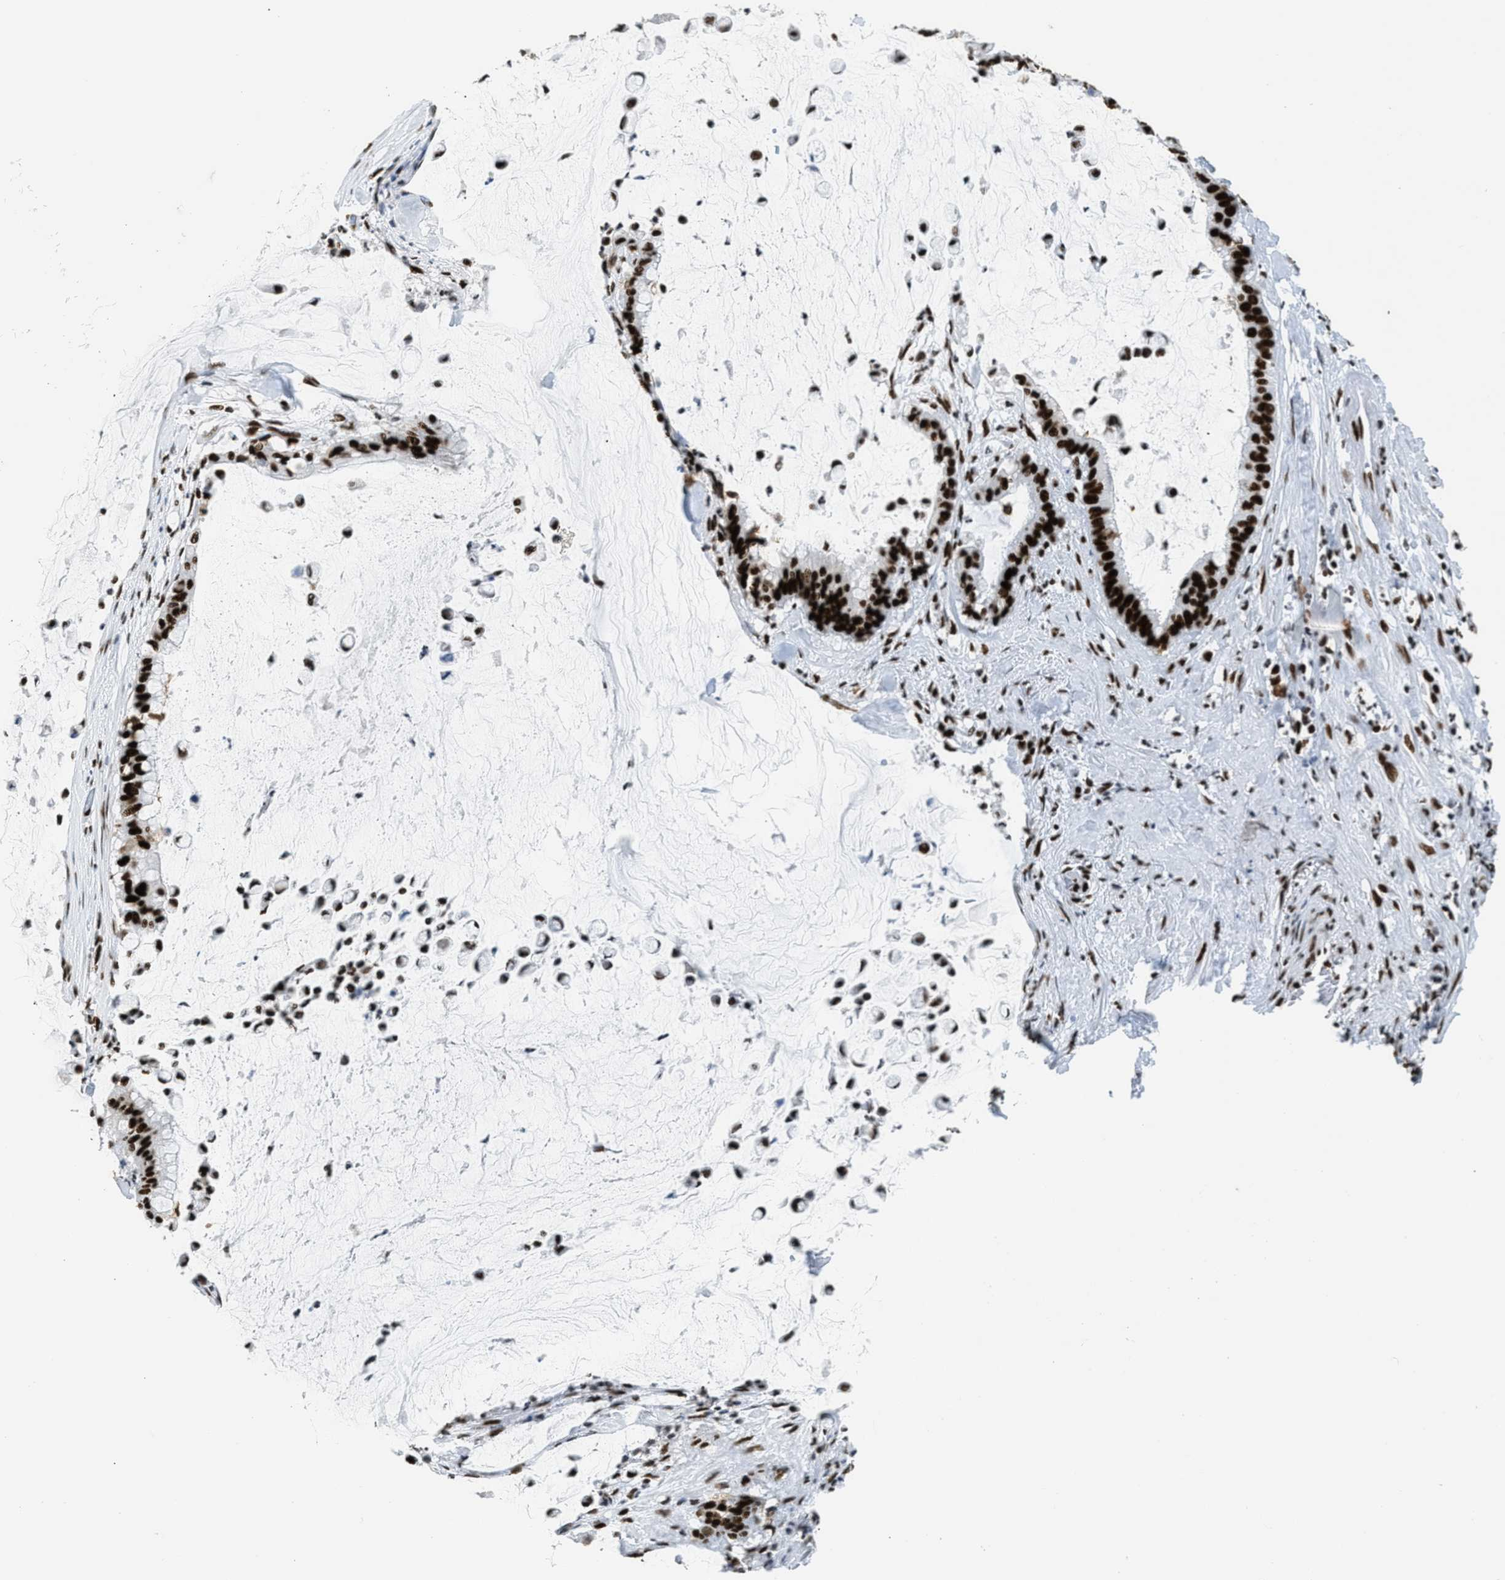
{"staining": {"intensity": "strong", "quantity": ">75%", "location": "nuclear"}, "tissue": "pancreatic cancer", "cell_type": "Tumor cells", "image_type": "cancer", "snomed": [{"axis": "morphology", "description": "Adenocarcinoma, NOS"}, {"axis": "topography", "description": "Pancreas"}], "caption": "High-magnification brightfield microscopy of pancreatic adenocarcinoma stained with DAB (brown) and counterstained with hematoxylin (blue). tumor cells exhibit strong nuclear positivity is present in approximately>75% of cells. The staining was performed using DAB, with brown indicating positive protein expression. Nuclei are stained blue with hematoxylin.", "gene": "PIF1", "patient": {"sex": "male", "age": 41}}